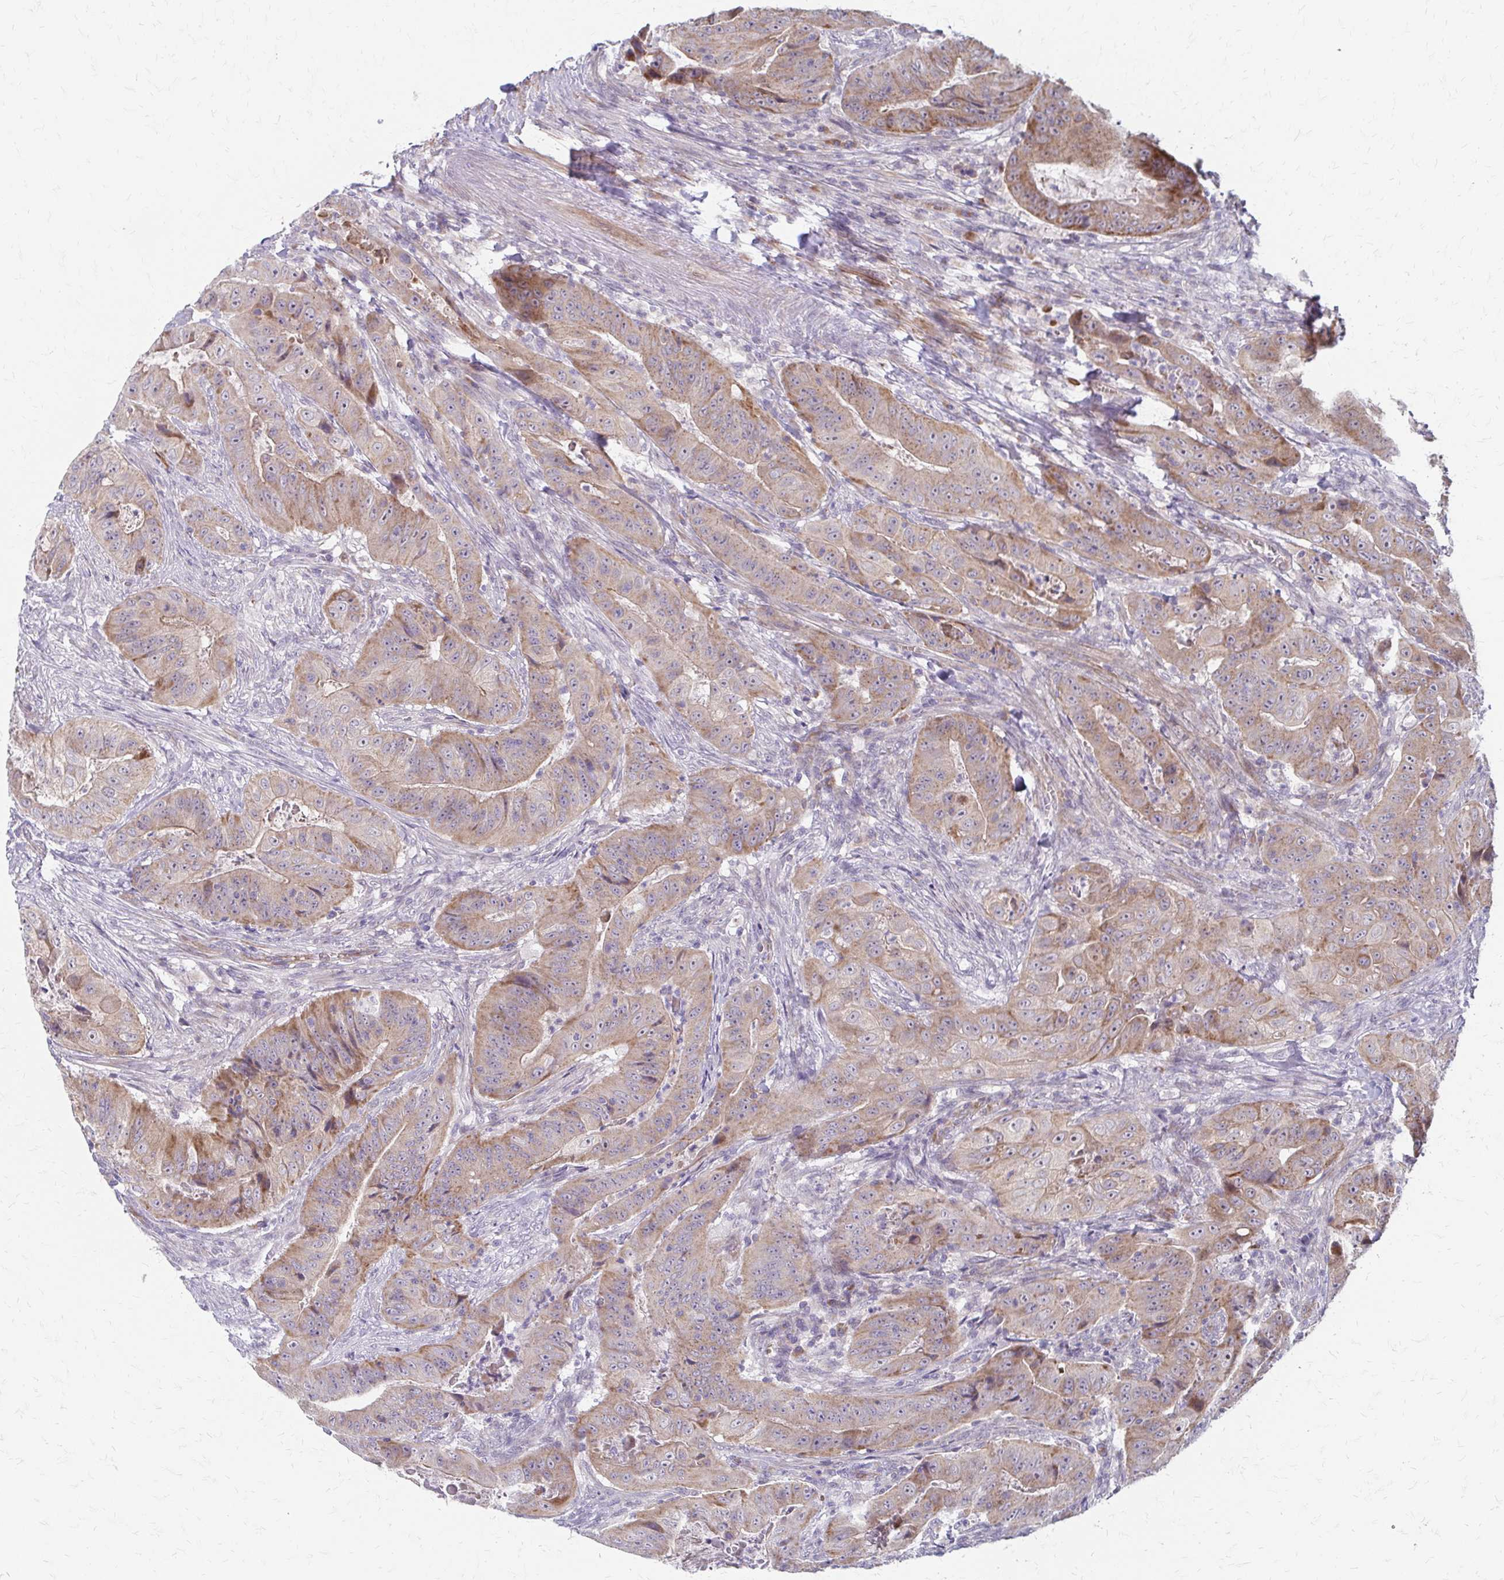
{"staining": {"intensity": "weak", "quantity": ">75%", "location": "cytoplasmic/membranous"}, "tissue": "colorectal cancer", "cell_type": "Tumor cells", "image_type": "cancer", "snomed": [{"axis": "morphology", "description": "Adenocarcinoma, NOS"}, {"axis": "topography", "description": "Colon"}], "caption": "About >75% of tumor cells in colorectal cancer (adenocarcinoma) demonstrate weak cytoplasmic/membranous protein staining as visualized by brown immunohistochemical staining.", "gene": "ZNF383", "patient": {"sex": "male", "age": 33}}